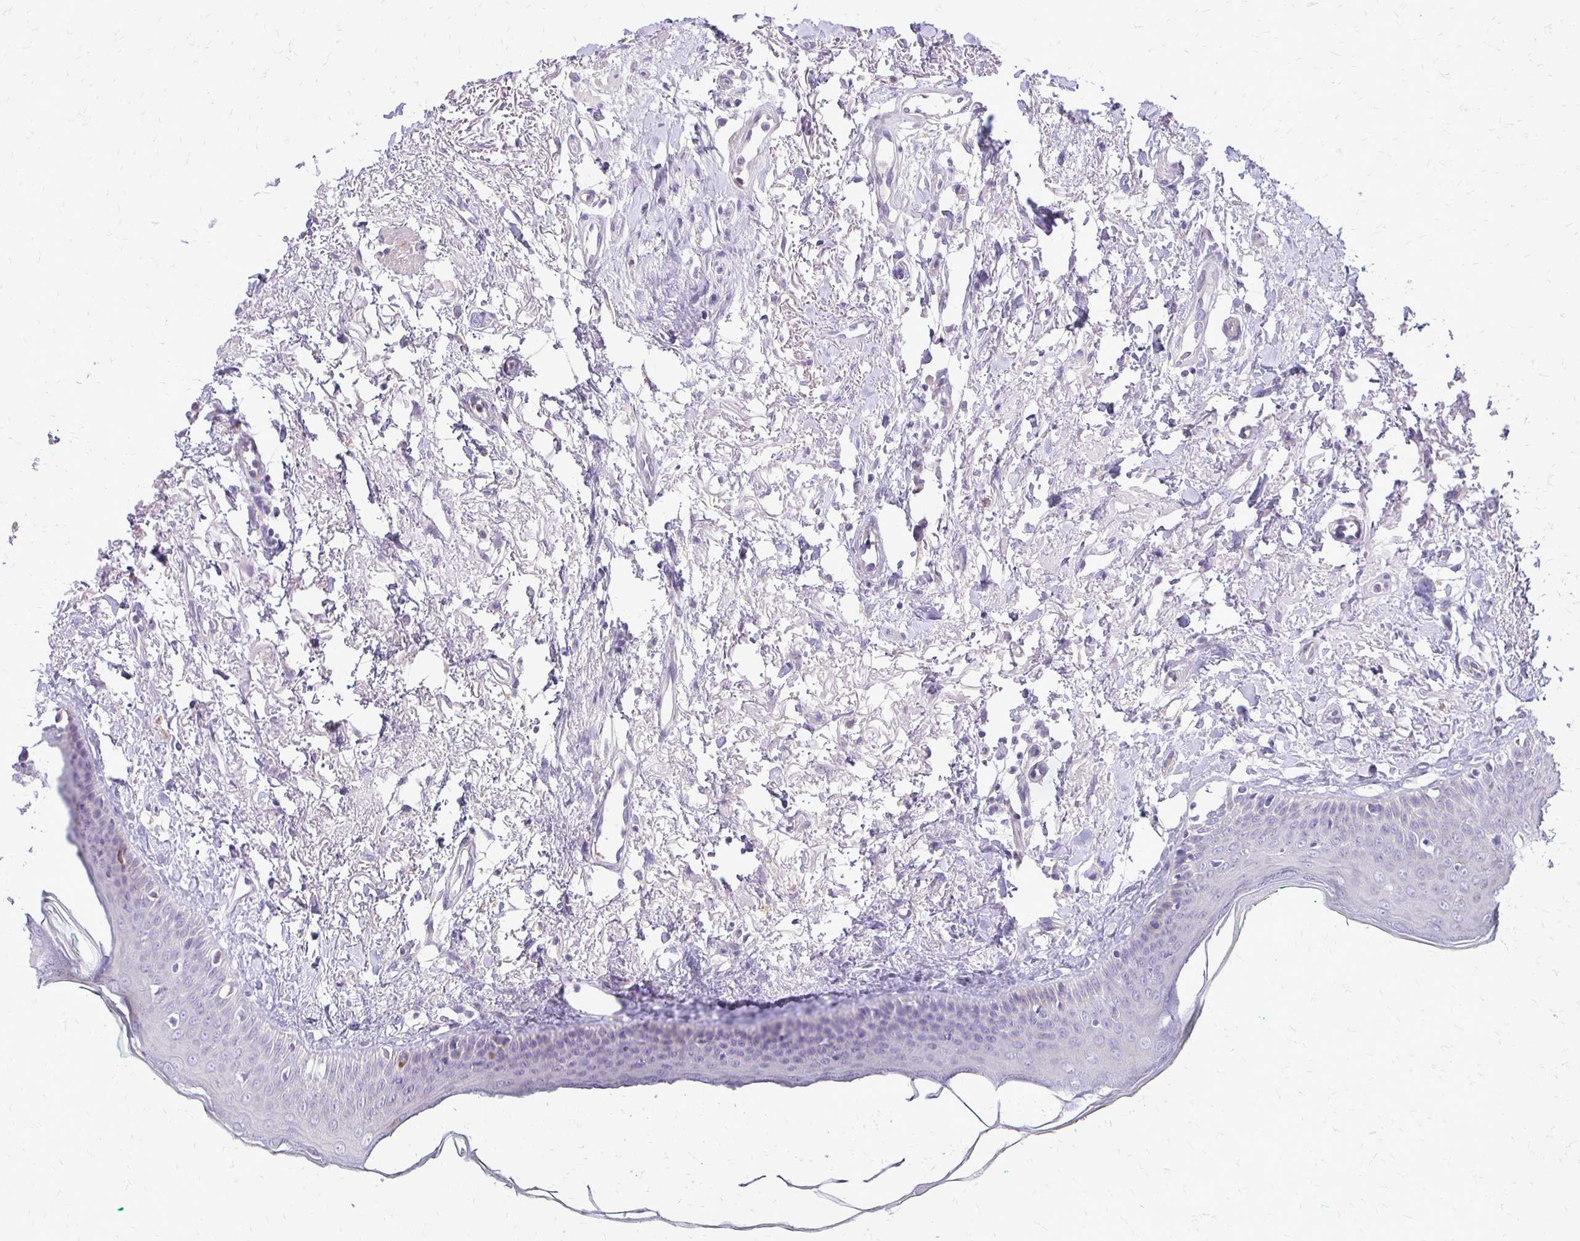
{"staining": {"intensity": "negative", "quantity": "none", "location": "none"}, "tissue": "oral mucosa", "cell_type": "Squamous epithelial cells", "image_type": "normal", "snomed": [{"axis": "morphology", "description": "Normal tissue, NOS"}, {"axis": "topography", "description": "Oral tissue"}], "caption": "This is a micrograph of immunohistochemistry staining of normal oral mucosa, which shows no positivity in squamous epithelial cells. Brightfield microscopy of immunohistochemistry (IHC) stained with DAB (3,3'-diaminobenzidine) (brown) and hematoxylin (blue), captured at high magnification.", "gene": "ALPG", "patient": {"sex": "female", "age": 70}}